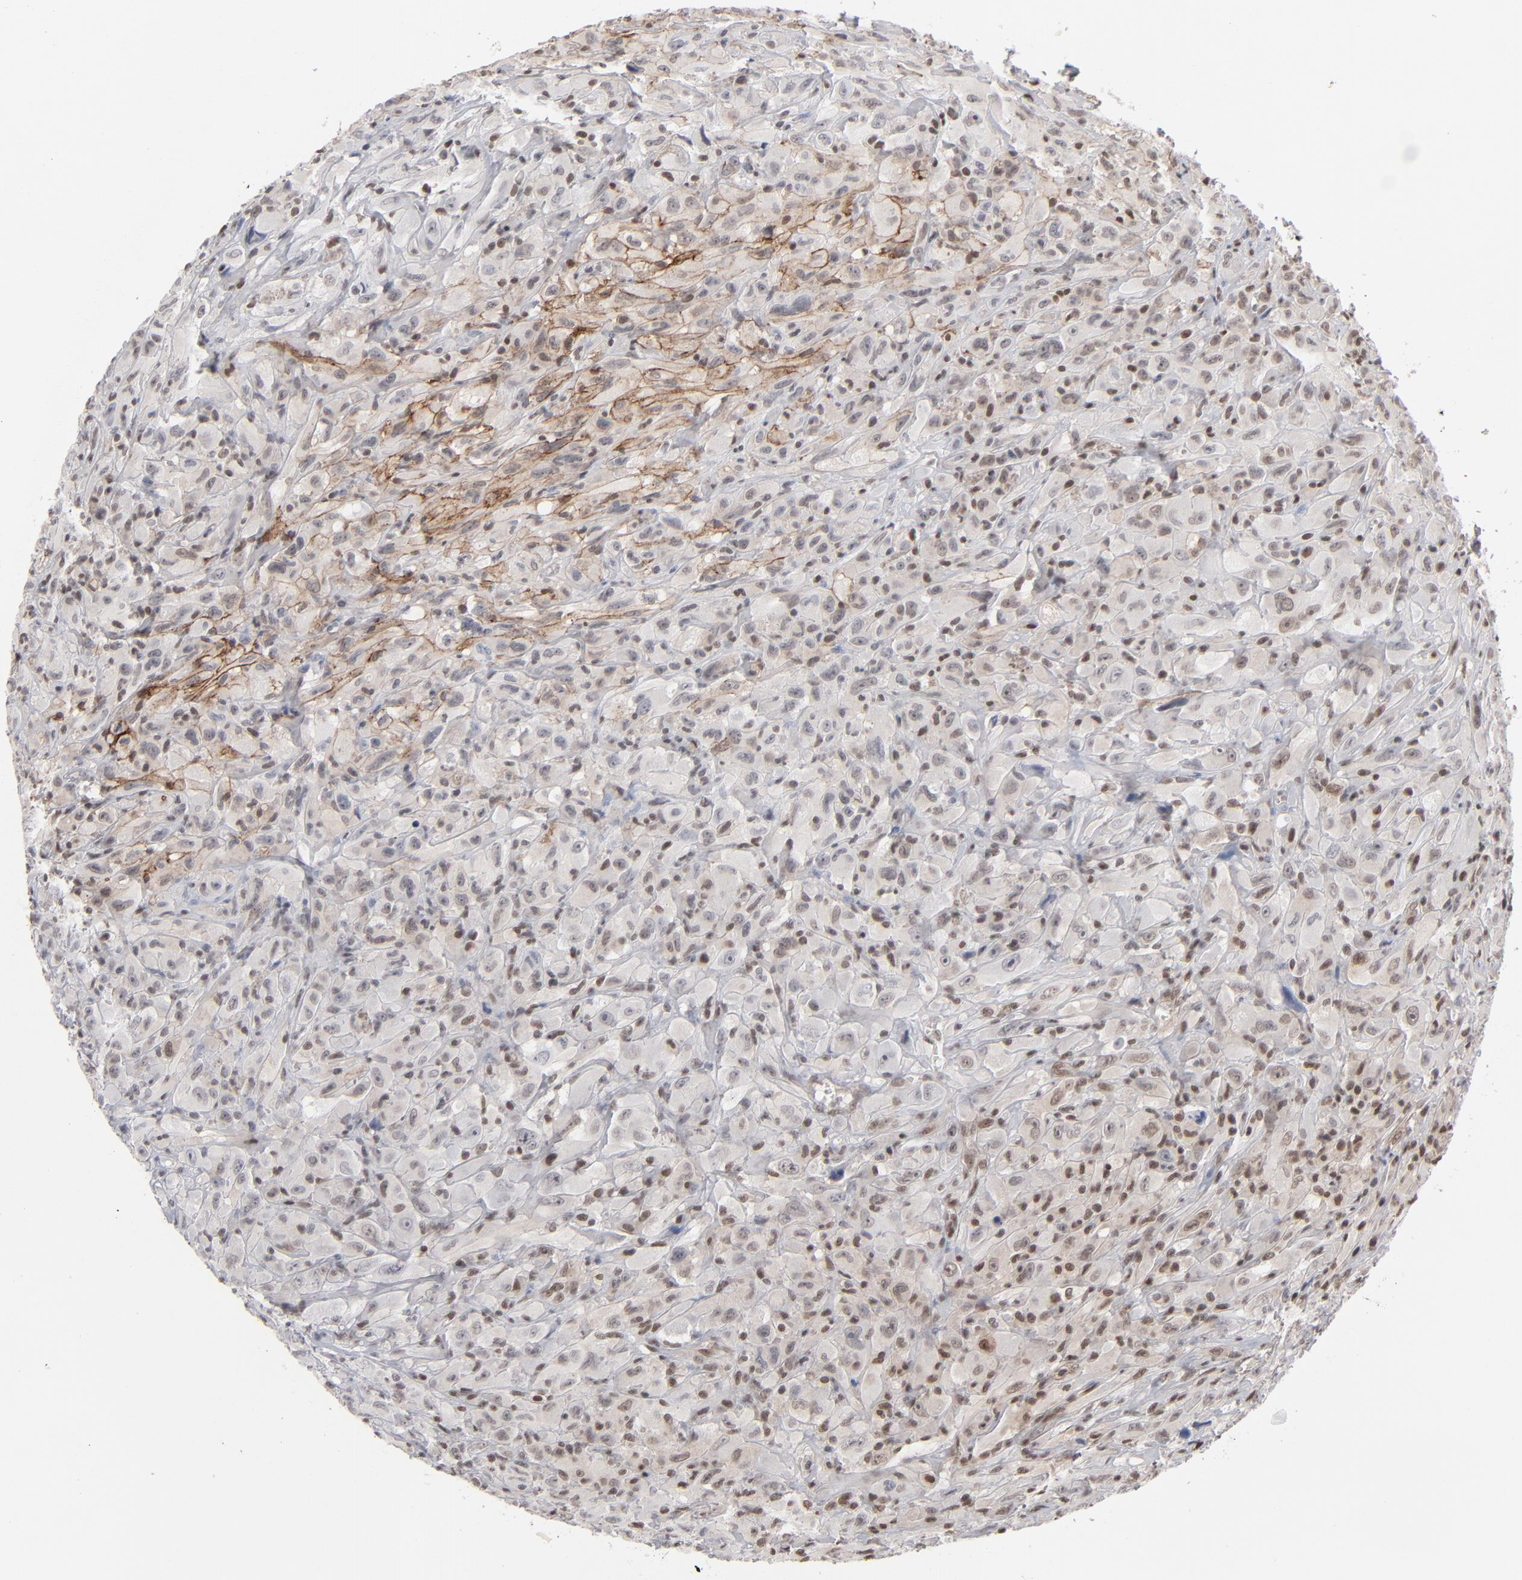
{"staining": {"intensity": "moderate", "quantity": ">75%", "location": "nuclear"}, "tissue": "glioma", "cell_type": "Tumor cells", "image_type": "cancer", "snomed": [{"axis": "morphology", "description": "Glioma, malignant, High grade"}, {"axis": "topography", "description": "Brain"}], "caption": "Malignant glioma (high-grade) stained with DAB (3,3'-diaminobenzidine) IHC reveals medium levels of moderate nuclear positivity in approximately >75% of tumor cells.", "gene": "IRF9", "patient": {"sex": "male", "age": 48}}